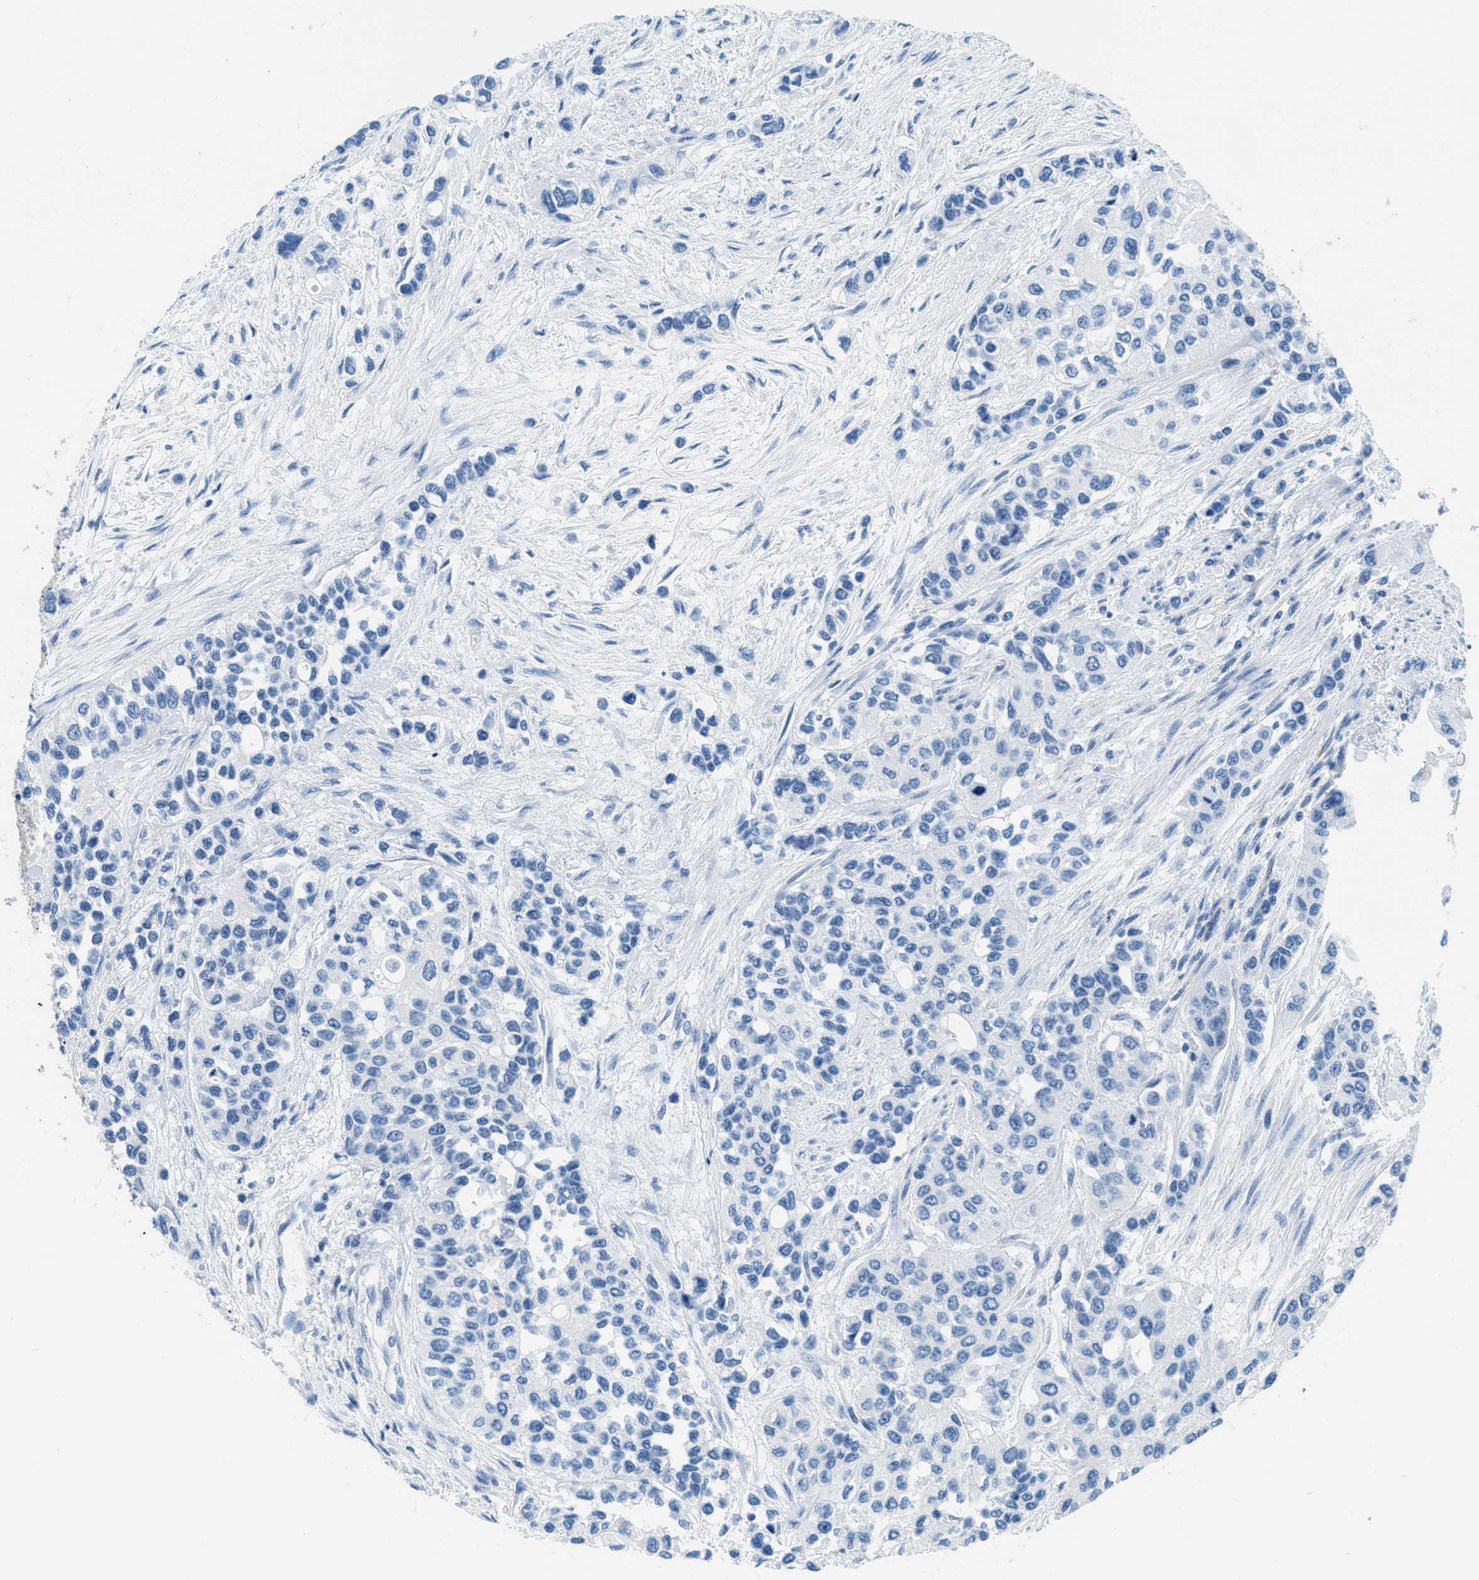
{"staining": {"intensity": "negative", "quantity": "none", "location": "none"}, "tissue": "urothelial cancer", "cell_type": "Tumor cells", "image_type": "cancer", "snomed": [{"axis": "morphology", "description": "Urothelial carcinoma, High grade"}, {"axis": "topography", "description": "Urinary bladder"}], "caption": "IHC of urothelial cancer reveals no staining in tumor cells.", "gene": "MGARP", "patient": {"sex": "female", "age": 56}}